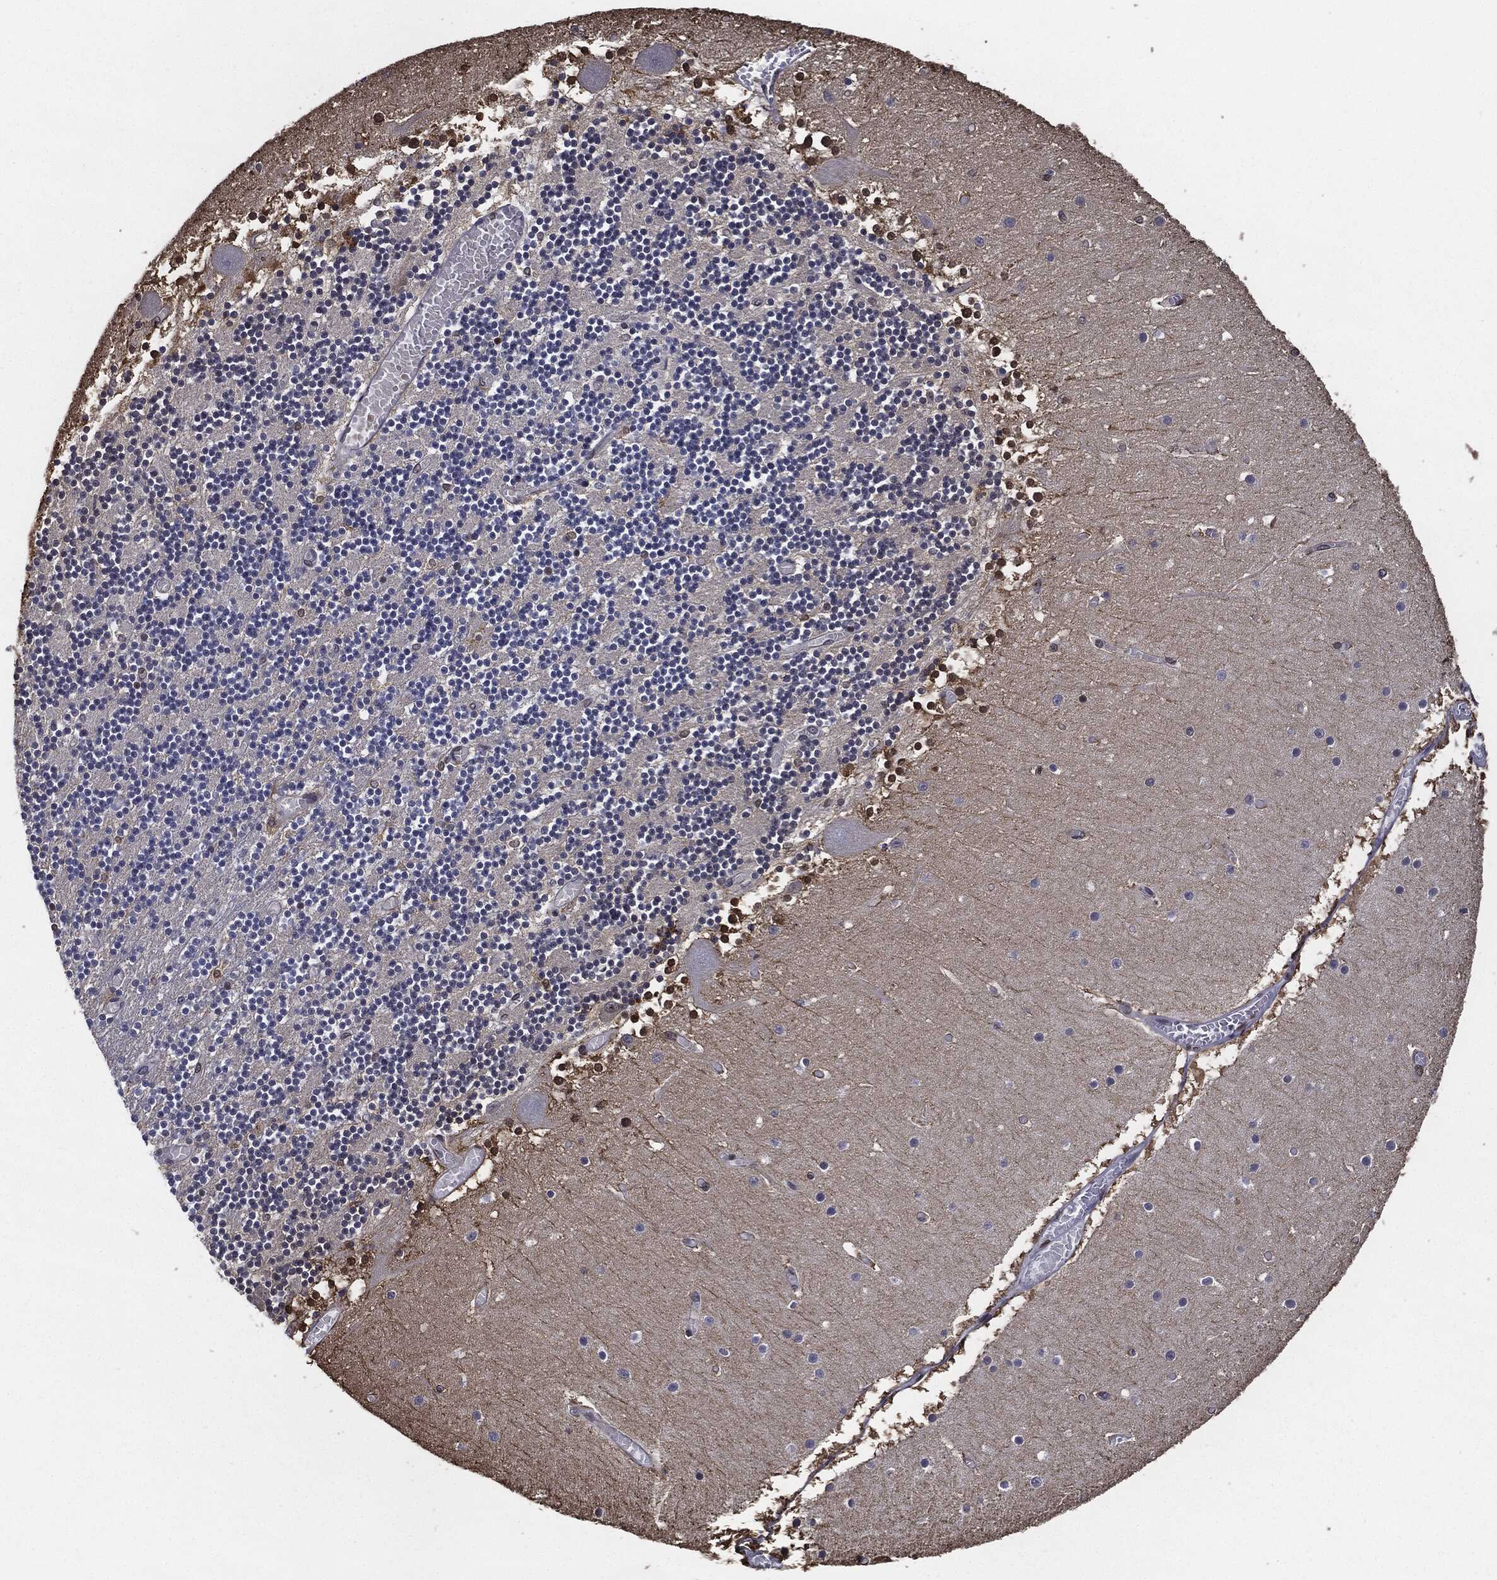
{"staining": {"intensity": "moderate", "quantity": "<25%", "location": "nuclear"}, "tissue": "cerebellum", "cell_type": "Cells in granular layer", "image_type": "normal", "snomed": [{"axis": "morphology", "description": "Normal tissue, NOS"}, {"axis": "topography", "description": "Cerebellum"}], "caption": "Cerebellum stained with a brown dye exhibits moderate nuclear positive staining in about <25% of cells in granular layer.", "gene": "JUN", "patient": {"sex": "female", "age": 28}}